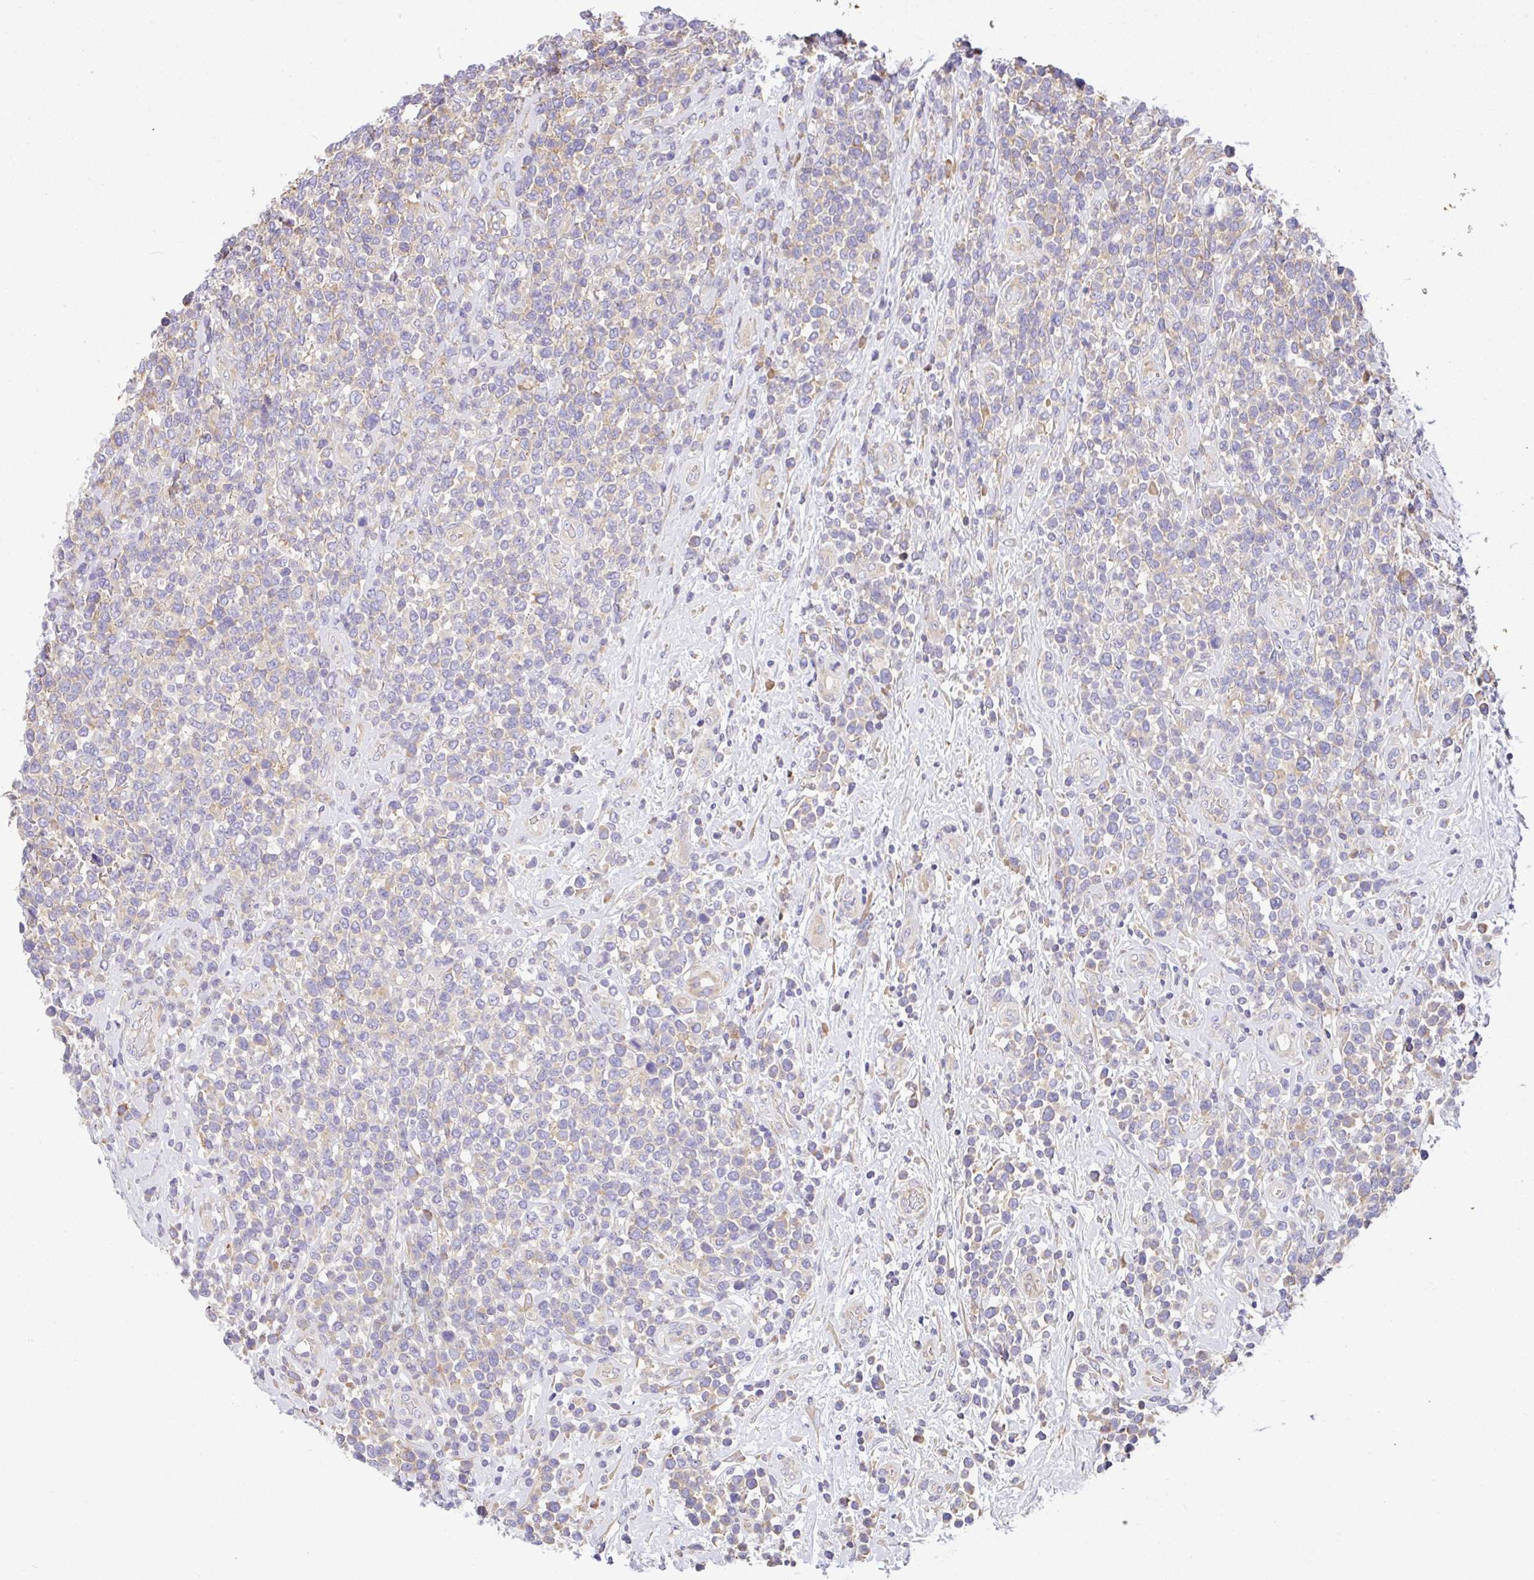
{"staining": {"intensity": "weak", "quantity": "<25%", "location": "cytoplasmic/membranous"}, "tissue": "lymphoma", "cell_type": "Tumor cells", "image_type": "cancer", "snomed": [{"axis": "morphology", "description": "Malignant lymphoma, non-Hodgkin's type, High grade"}, {"axis": "topography", "description": "Soft tissue"}], "caption": "High-grade malignant lymphoma, non-Hodgkin's type was stained to show a protein in brown. There is no significant positivity in tumor cells. (Brightfield microscopy of DAB (3,3'-diaminobenzidine) immunohistochemistry at high magnification).", "gene": "GFPT2", "patient": {"sex": "female", "age": 56}}